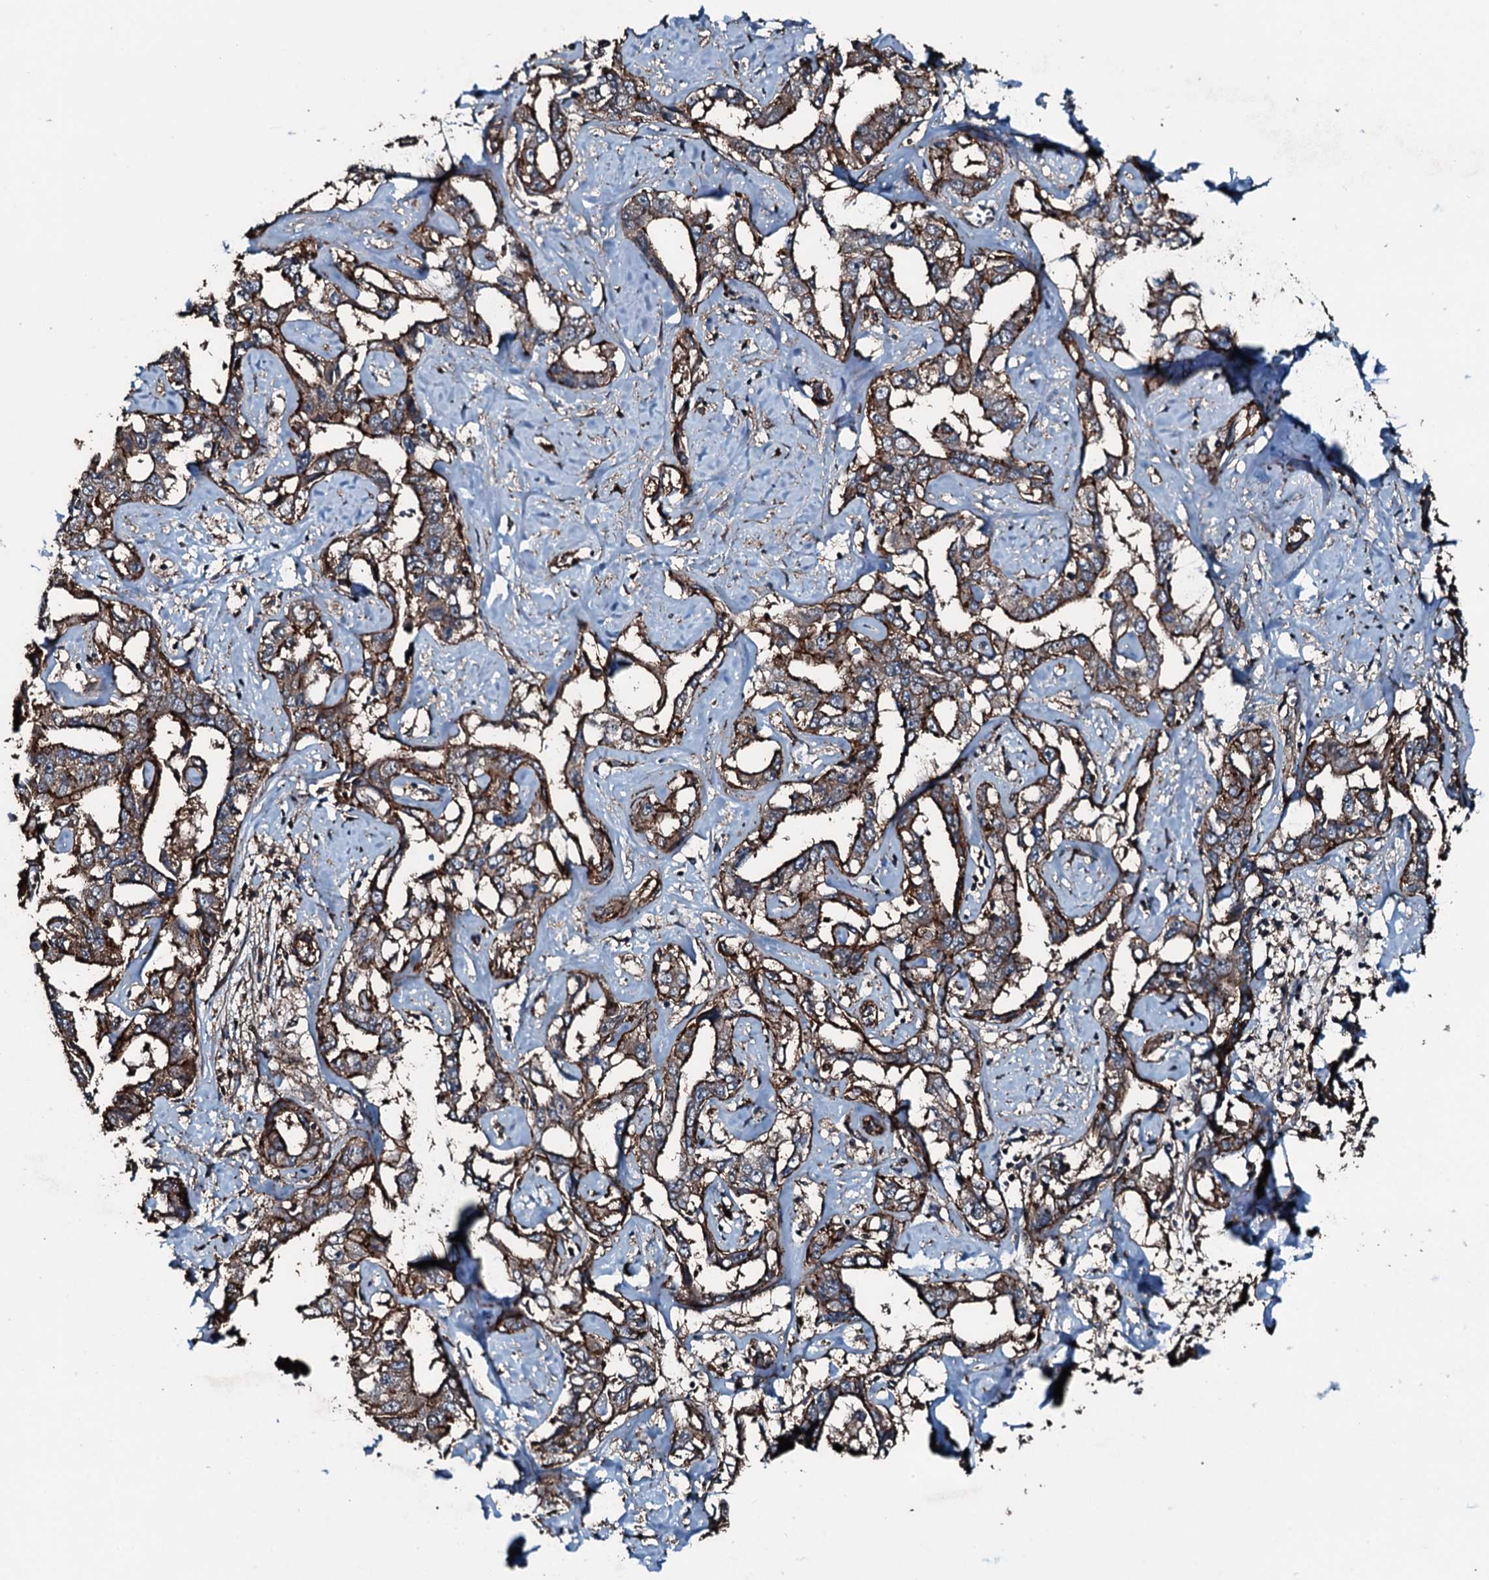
{"staining": {"intensity": "moderate", "quantity": ">75%", "location": "cytoplasmic/membranous"}, "tissue": "liver cancer", "cell_type": "Tumor cells", "image_type": "cancer", "snomed": [{"axis": "morphology", "description": "Cholangiocarcinoma"}, {"axis": "topography", "description": "Liver"}], "caption": "IHC micrograph of neoplastic tissue: liver cholangiocarcinoma stained using immunohistochemistry (IHC) exhibits medium levels of moderate protein expression localized specifically in the cytoplasmic/membranous of tumor cells, appearing as a cytoplasmic/membranous brown color.", "gene": "SLC25A38", "patient": {"sex": "male", "age": 59}}